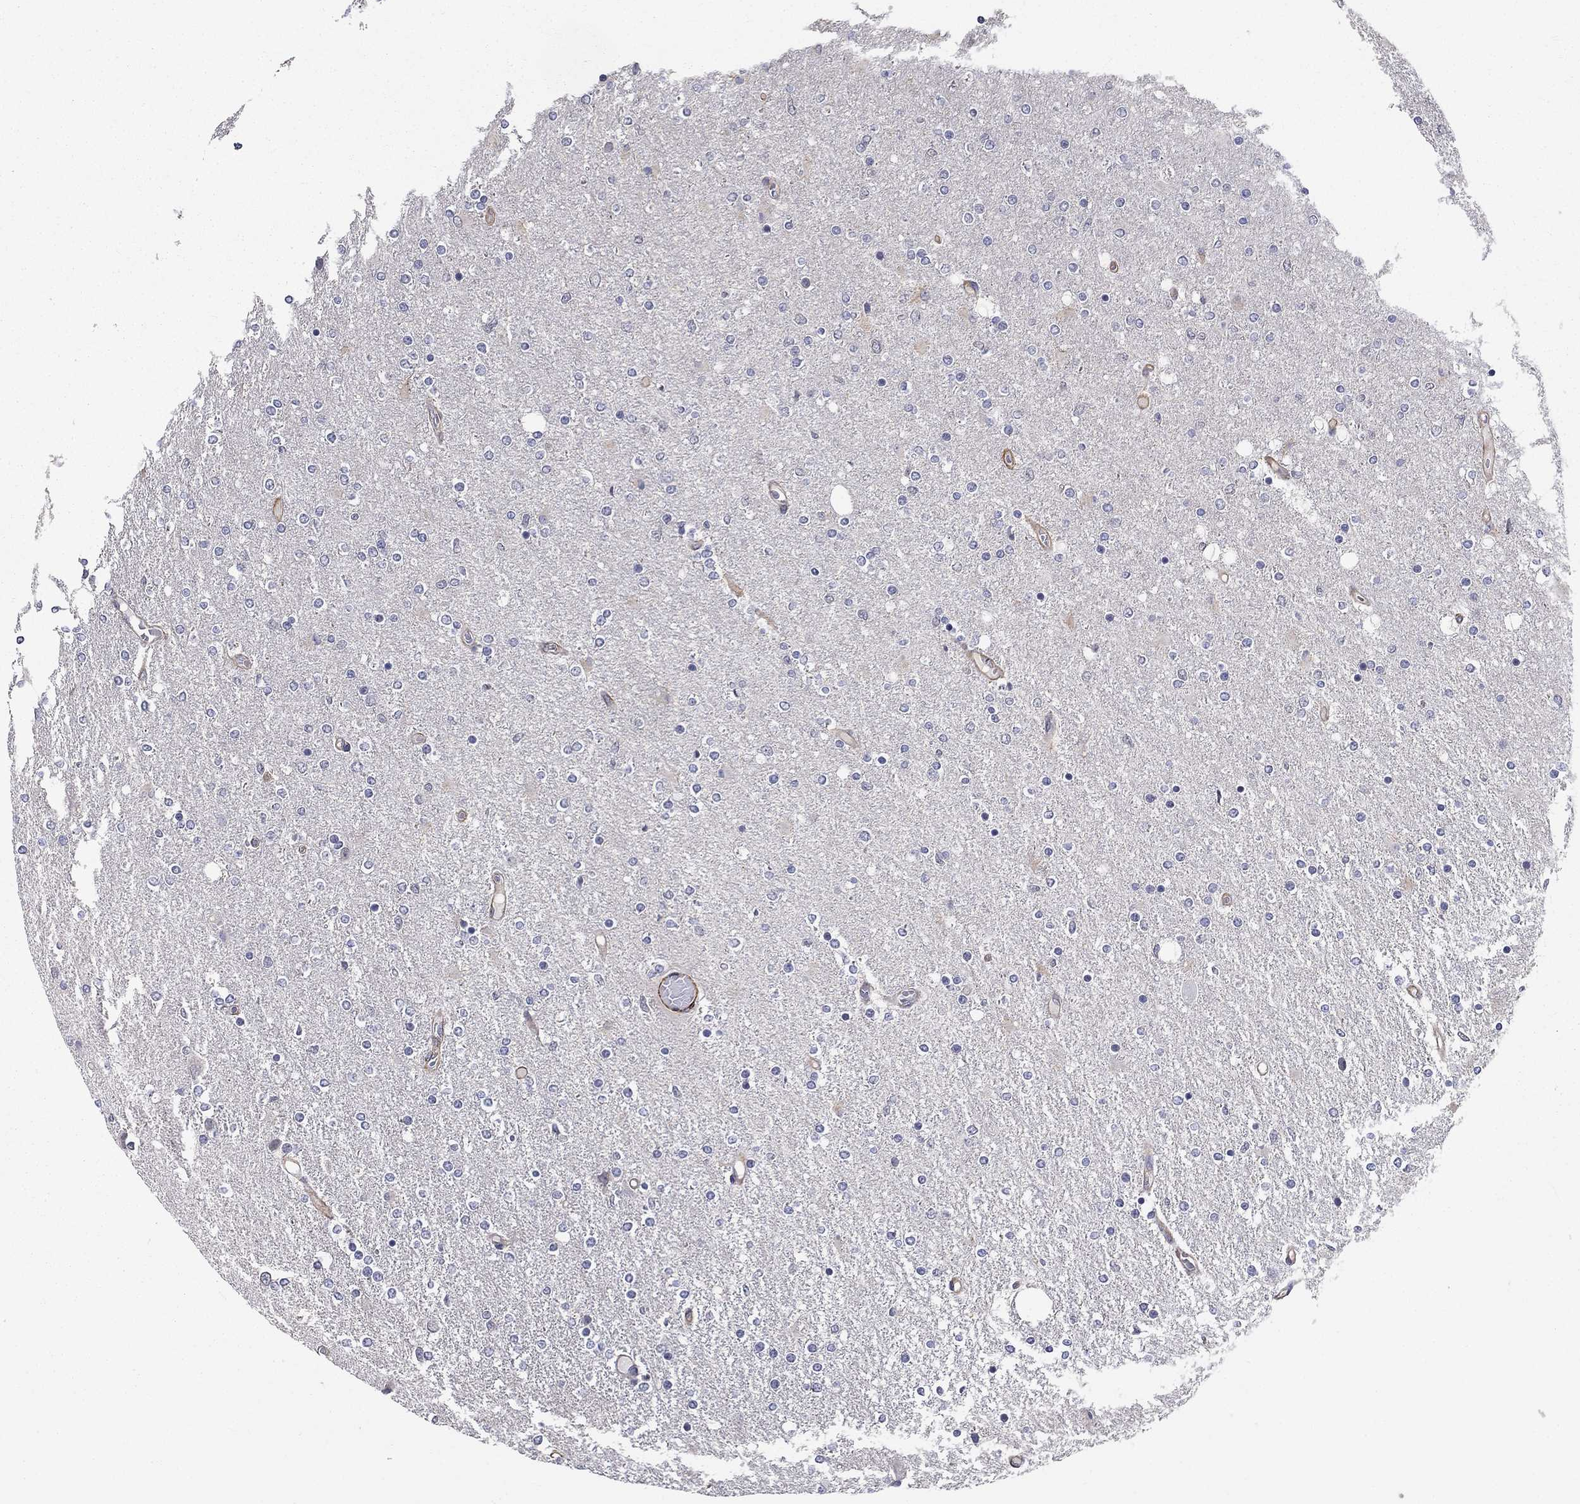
{"staining": {"intensity": "negative", "quantity": "none", "location": "none"}, "tissue": "glioma", "cell_type": "Tumor cells", "image_type": "cancer", "snomed": [{"axis": "morphology", "description": "Glioma, malignant, High grade"}, {"axis": "topography", "description": "Cerebral cortex"}], "caption": "Glioma was stained to show a protein in brown. There is no significant expression in tumor cells.", "gene": "SYNC", "patient": {"sex": "male", "age": 70}}